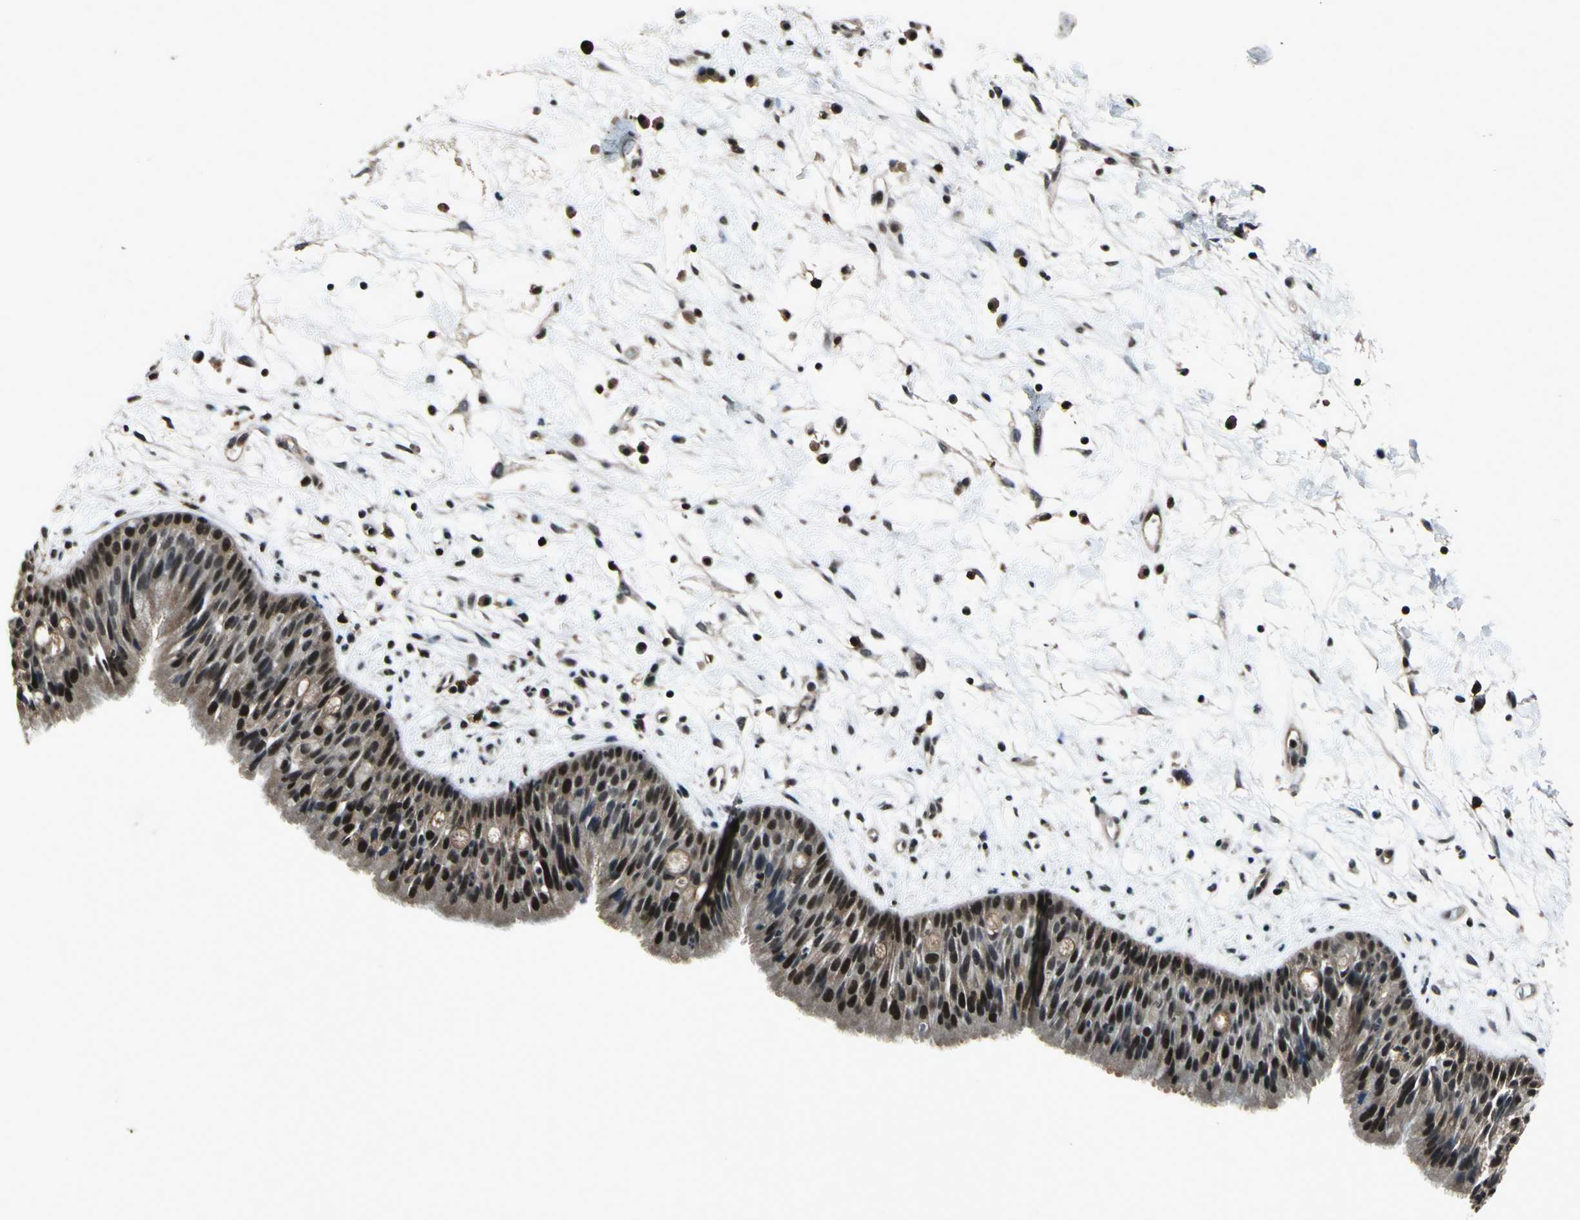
{"staining": {"intensity": "strong", "quantity": ">75%", "location": "cytoplasmic/membranous,nuclear"}, "tissue": "nasopharynx", "cell_type": "Respiratory epithelial cells", "image_type": "normal", "snomed": [{"axis": "morphology", "description": "Normal tissue, NOS"}, {"axis": "topography", "description": "Nasopharynx"}], "caption": "Immunohistochemistry (IHC) micrograph of unremarkable human nasopharynx stained for a protein (brown), which demonstrates high levels of strong cytoplasmic/membranous,nuclear expression in approximately >75% of respiratory epithelial cells.", "gene": "NR2C2", "patient": {"sex": "male", "age": 13}}